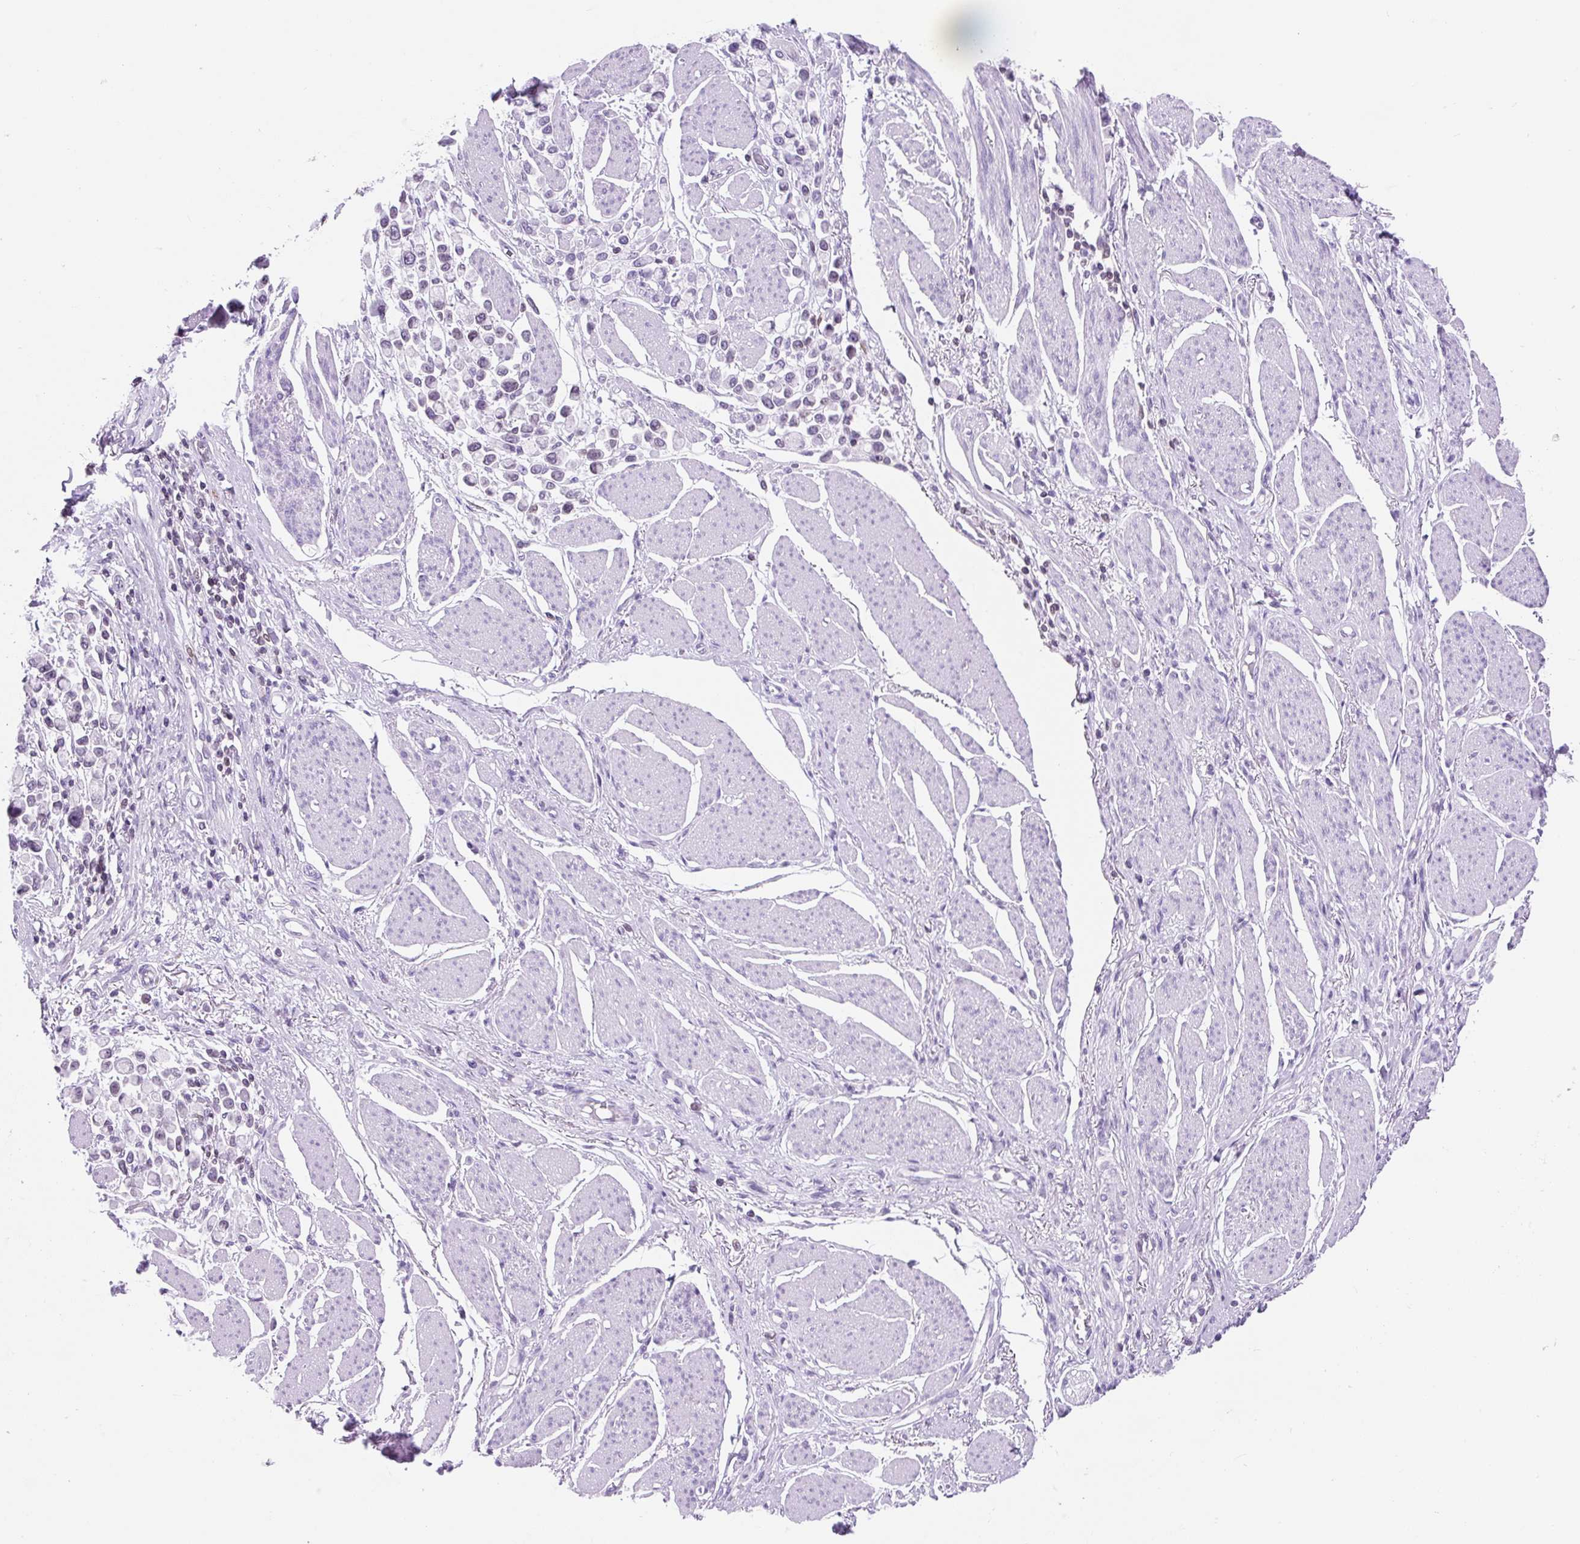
{"staining": {"intensity": "weak", "quantity": "<25%", "location": "nuclear"}, "tissue": "stomach cancer", "cell_type": "Tumor cells", "image_type": "cancer", "snomed": [{"axis": "morphology", "description": "Adenocarcinoma, NOS"}, {"axis": "topography", "description": "Stomach"}], "caption": "This is an immunohistochemistry (IHC) photomicrograph of human stomach cancer. There is no expression in tumor cells.", "gene": "VPREB1", "patient": {"sex": "female", "age": 81}}